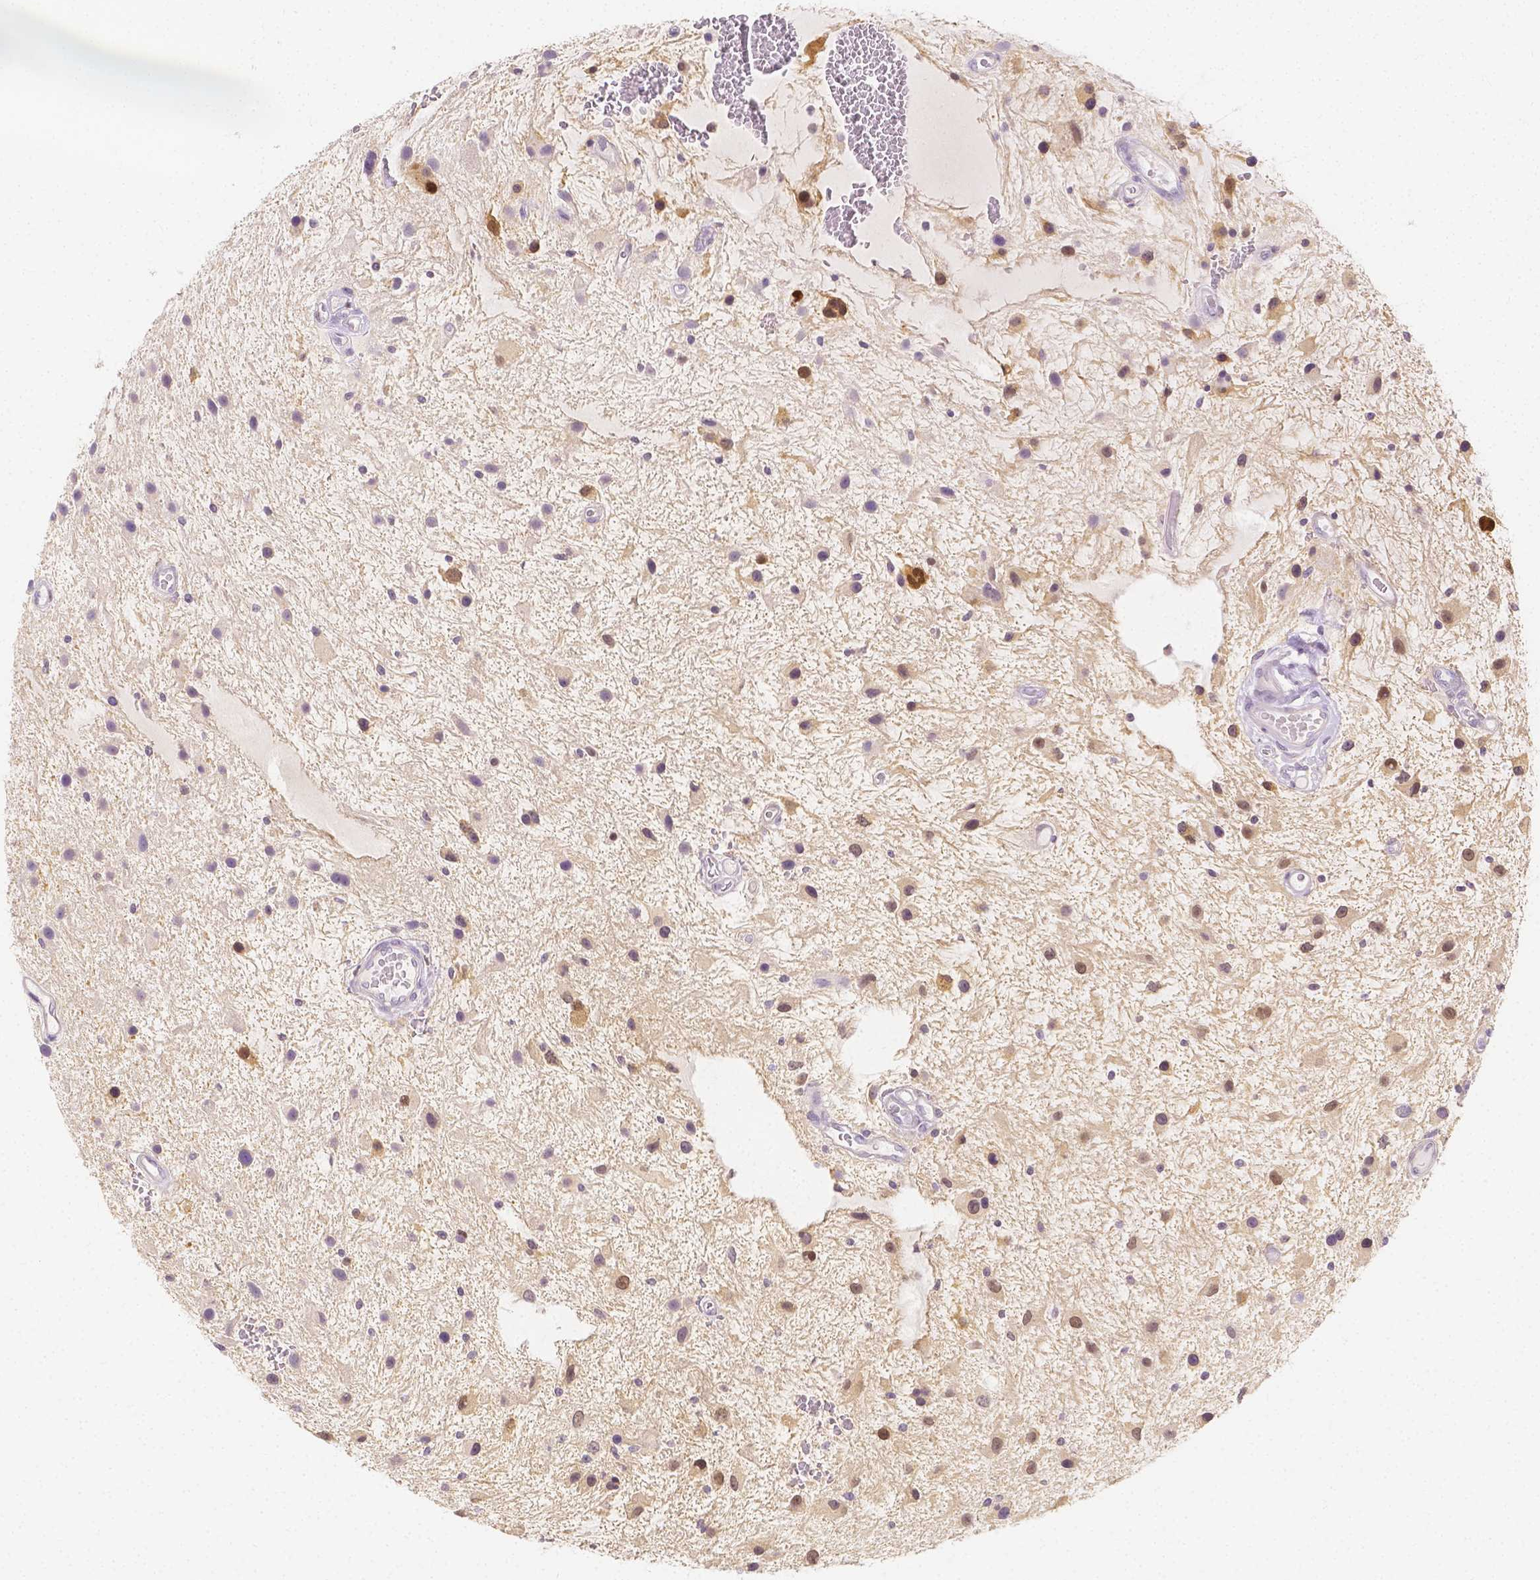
{"staining": {"intensity": "weak", "quantity": "25%-75%", "location": "nuclear"}, "tissue": "glioma", "cell_type": "Tumor cells", "image_type": "cancer", "snomed": [{"axis": "morphology", "description": "Glioma, malignant, Low grade"}, {"axis": "topography", "description": "Cerebellum"}], "caption": "The photomicrograph shows staining of glioma, revealing weak nuclear protein expression (brown color) within tumor cells.", "gene": "SGTB", "patient": {"sex": "female", "age": 14}}